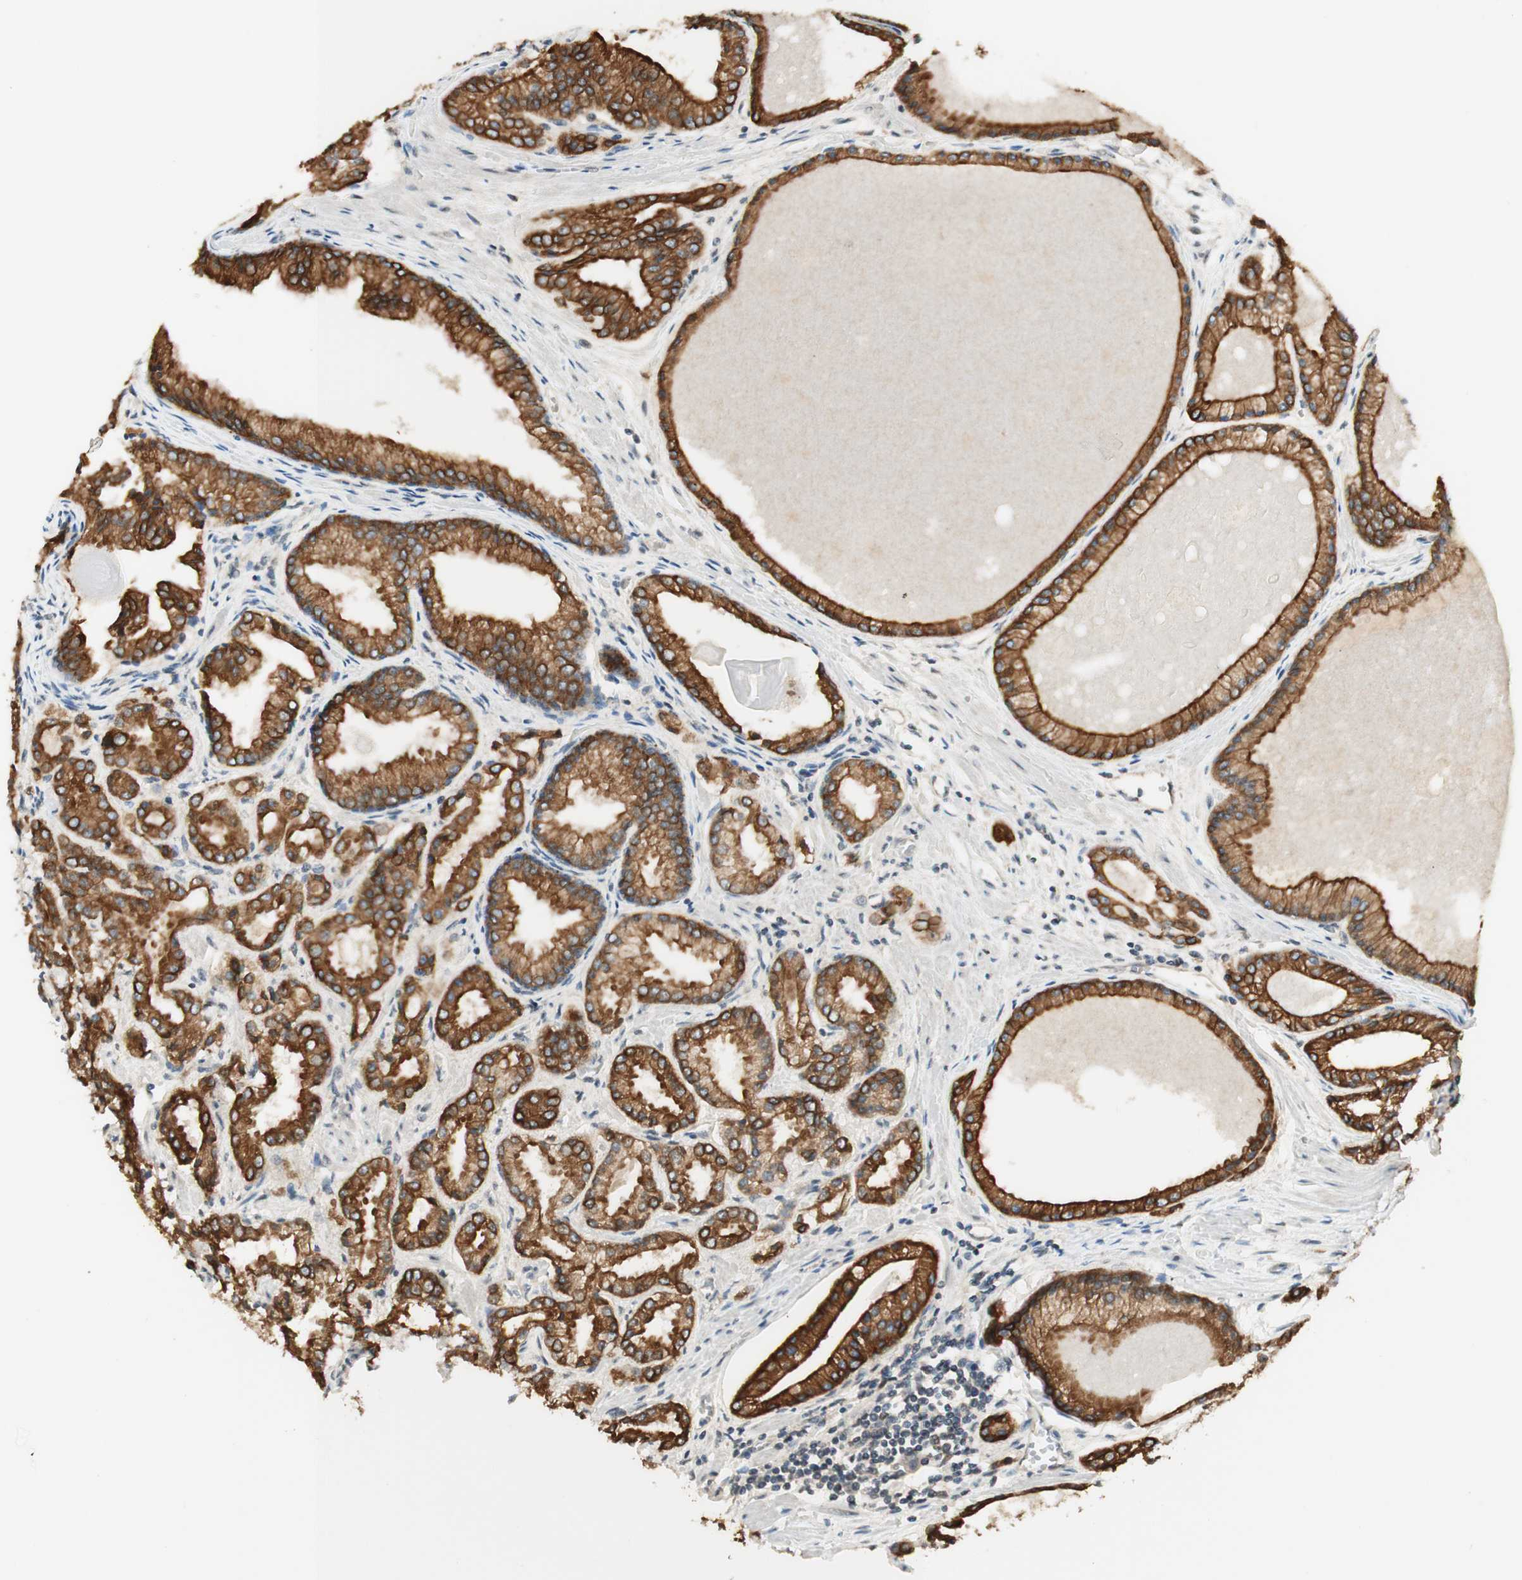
{"staining": {"intensity": "strong", "quantity": ">75%", "location": "cytoplasmic/membranous"}, "tissue": "prostate cancer", "cell_type": "Tumor cells", "image_type": "cancer", "snomed": [{"axis": "morphology", "description": "Adenocarcinoma, Low grade"}, {"axis": "topography", "description": "Prostate"}], "caption": "Low-grade adenocarcinoma (prostate) was stained to show a protein in brown. There is high levels of strong cytoplasmic/membranous expression in about >75% of tumor cells.", "gene": "SPINT2", "patient": {"sex": "male", "age": 59}}